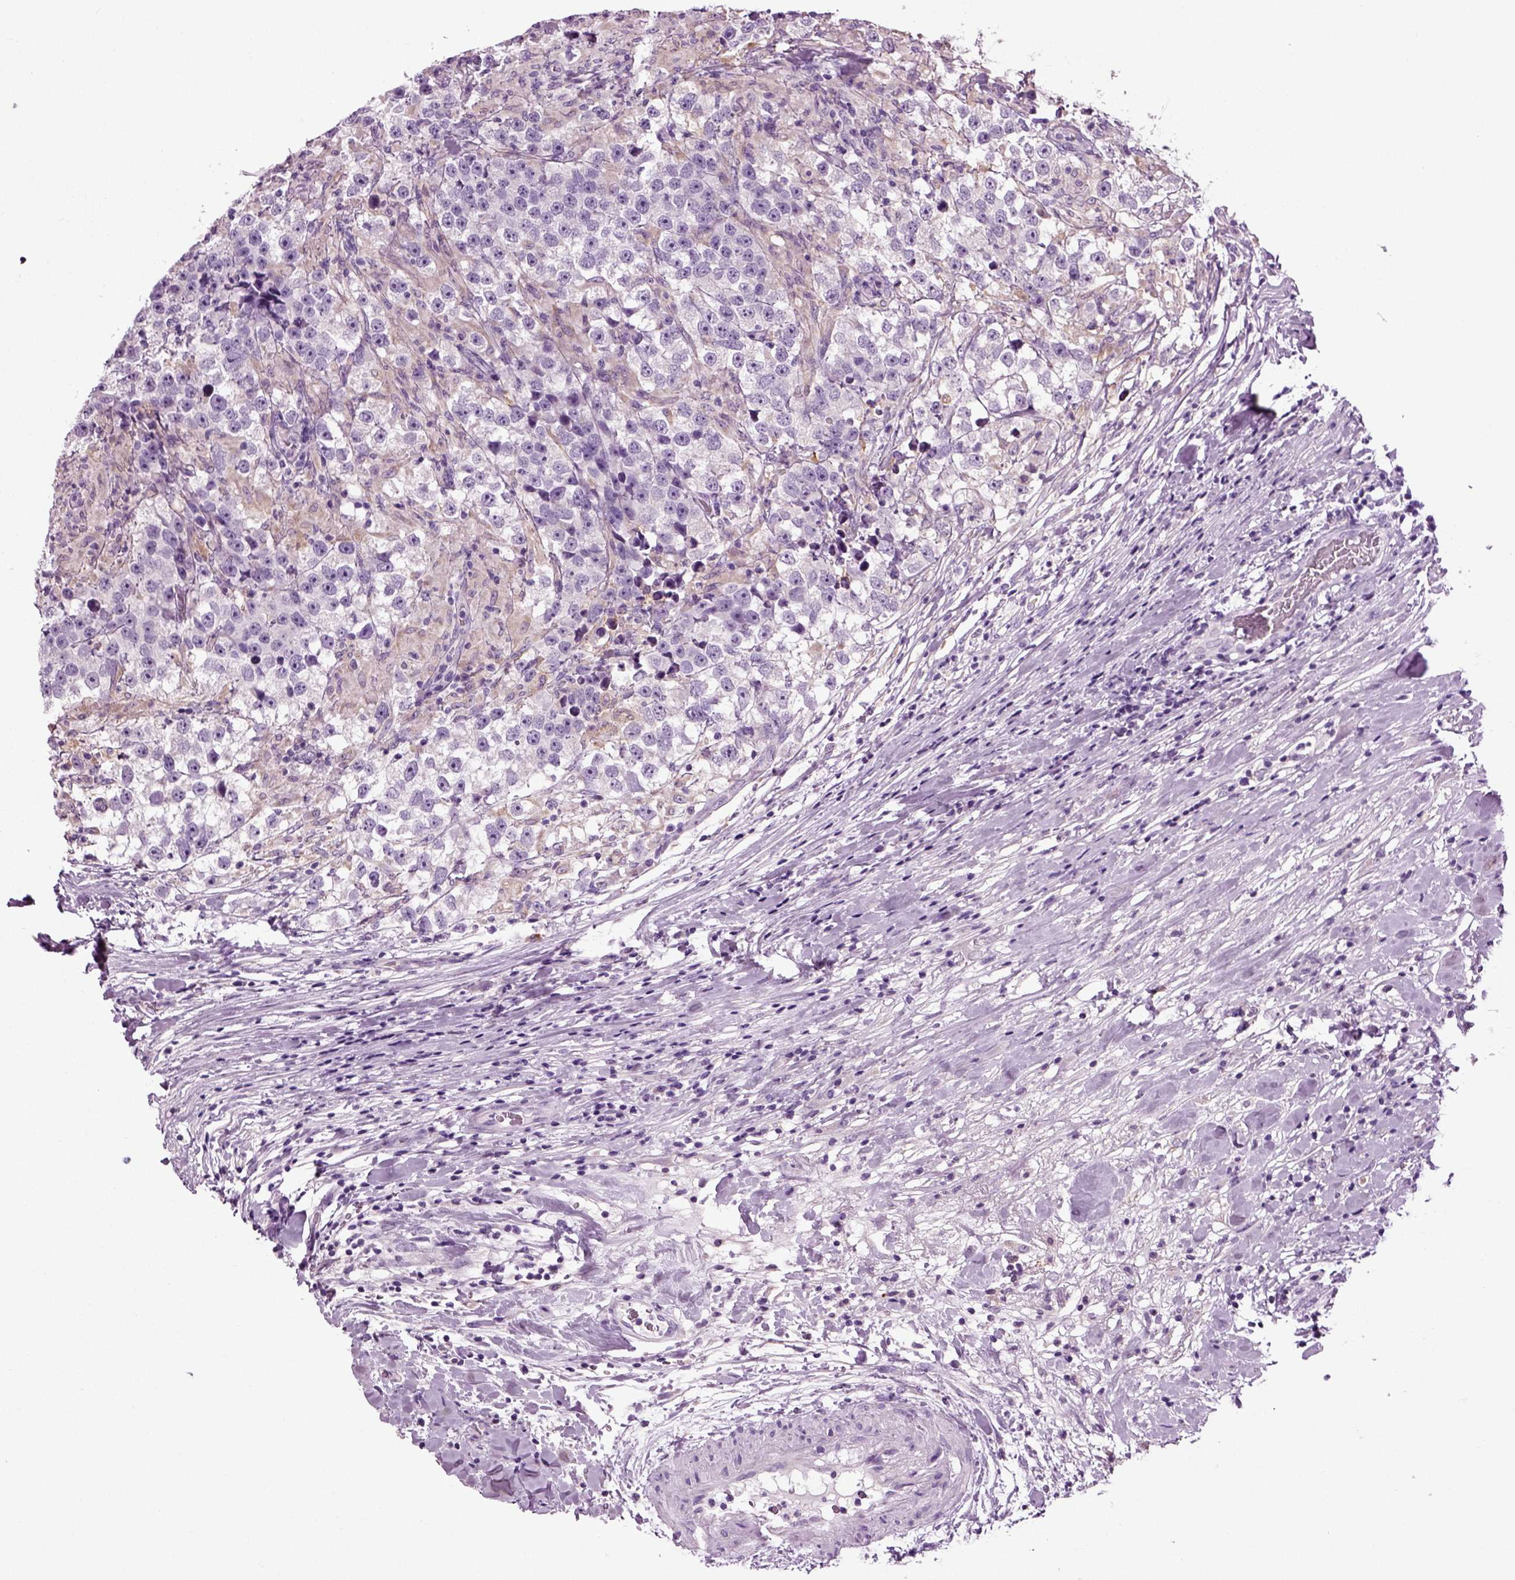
{"staining": {"intensity": "negative", "quantity": "none", "location": "none"}, "tissue": "testis cancer", "cell_type": "Tumor cells", "image_type": "cancer", "snomed": [{"axis": "morphology", "description": "Seminoma, NOS"}, {"axis": "topography", "description": "Testis"}], "caption": "Immunohistochemistry (IHC) image of seminoma (testis) stained for a protein (brown), which displays no positivity in tumor cells. Nuclei are stained in blue.", "gene": "DNAH10", "patient": {"sex": "male", "age": 46}}